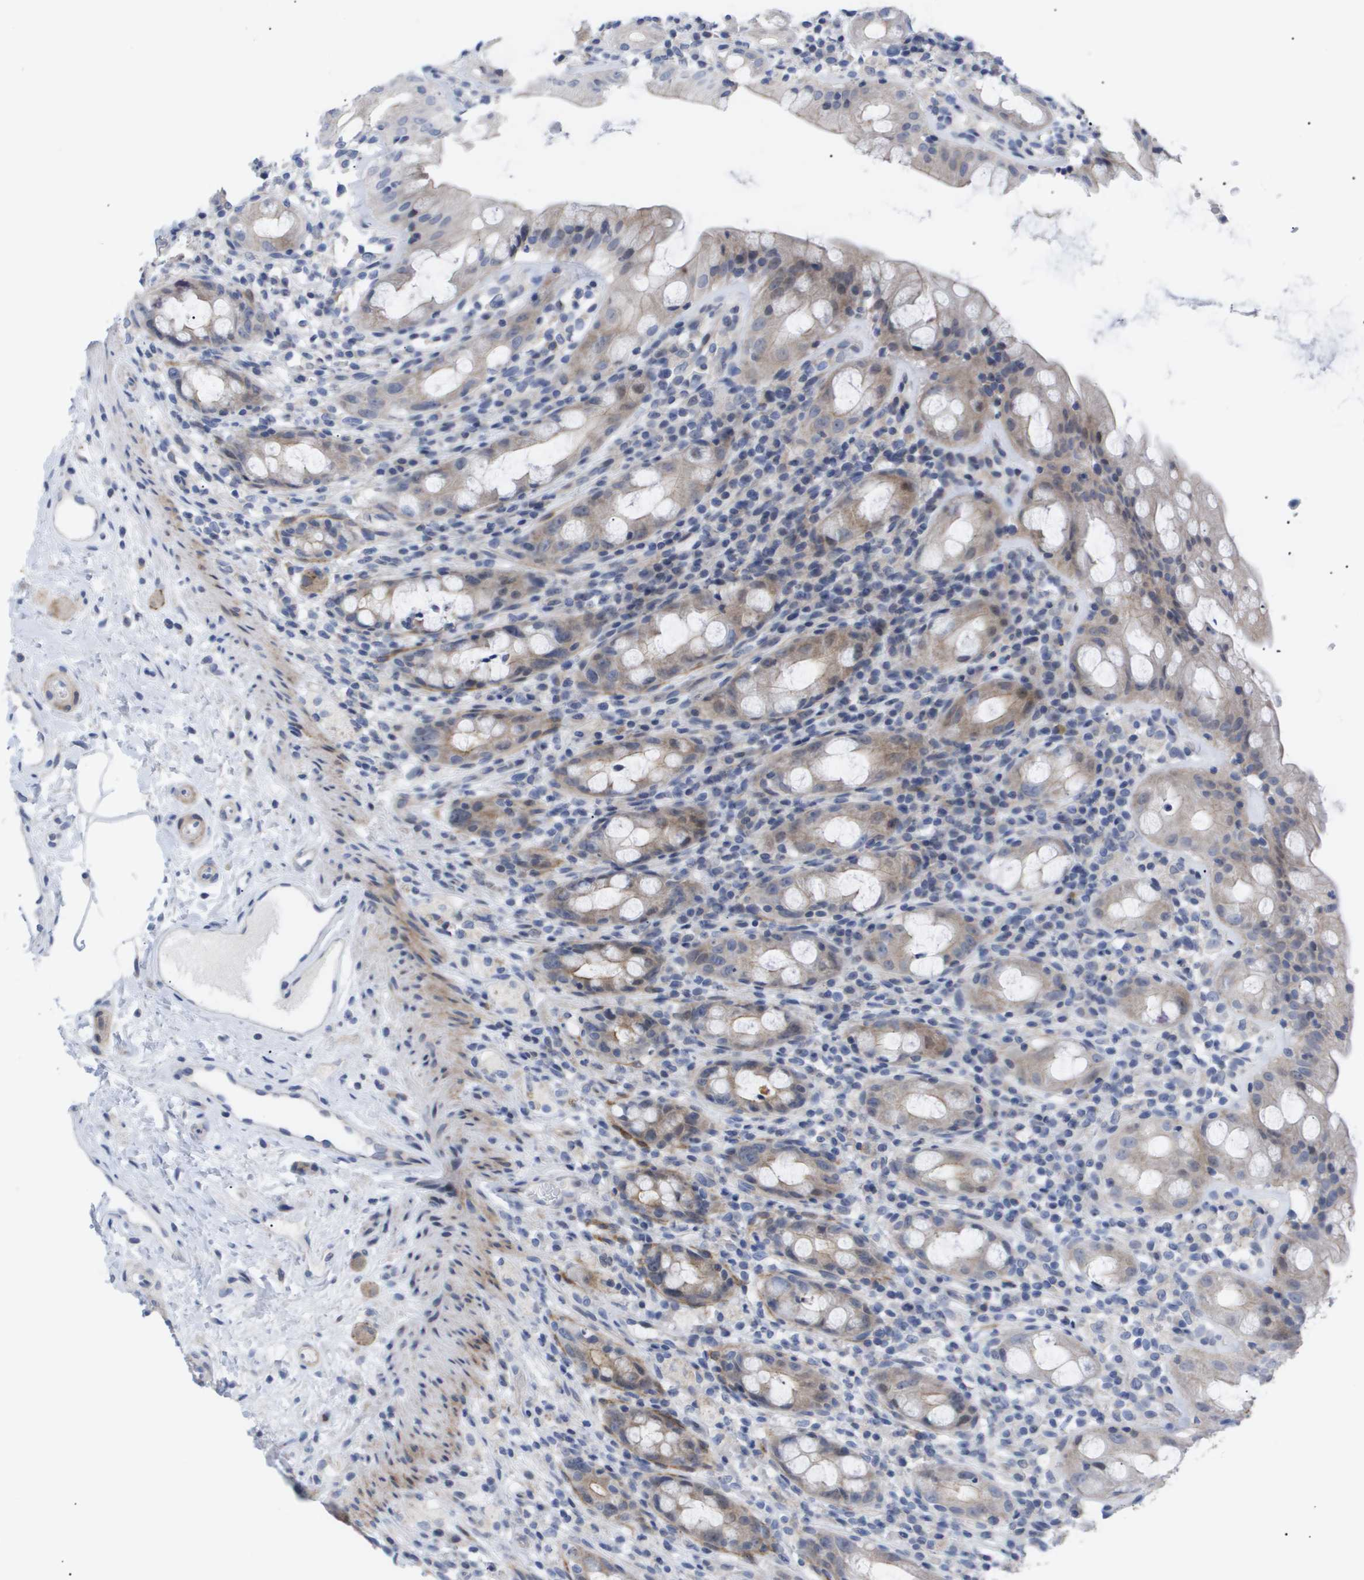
{"staining": {"intensity": "weak", "quantity": ">75%", "location": "cytoplasmic/membranous"}, "tissue": "rectum", "cell_type": "Glandular cells", "image_type": "normal", "snomed": [{"axis": "morphology", "description": "Normal tissue, NOS"}, {"axis": "topography", "description": "Rectum"}], "caption": "Brown immunohistochemical staining in normal human rectum reveals weak cytoplasmic/membranous expression in approximately >75% of glandular cells.", "gene": "CAV3", "patient": {"sex": "male", "age": 44}}